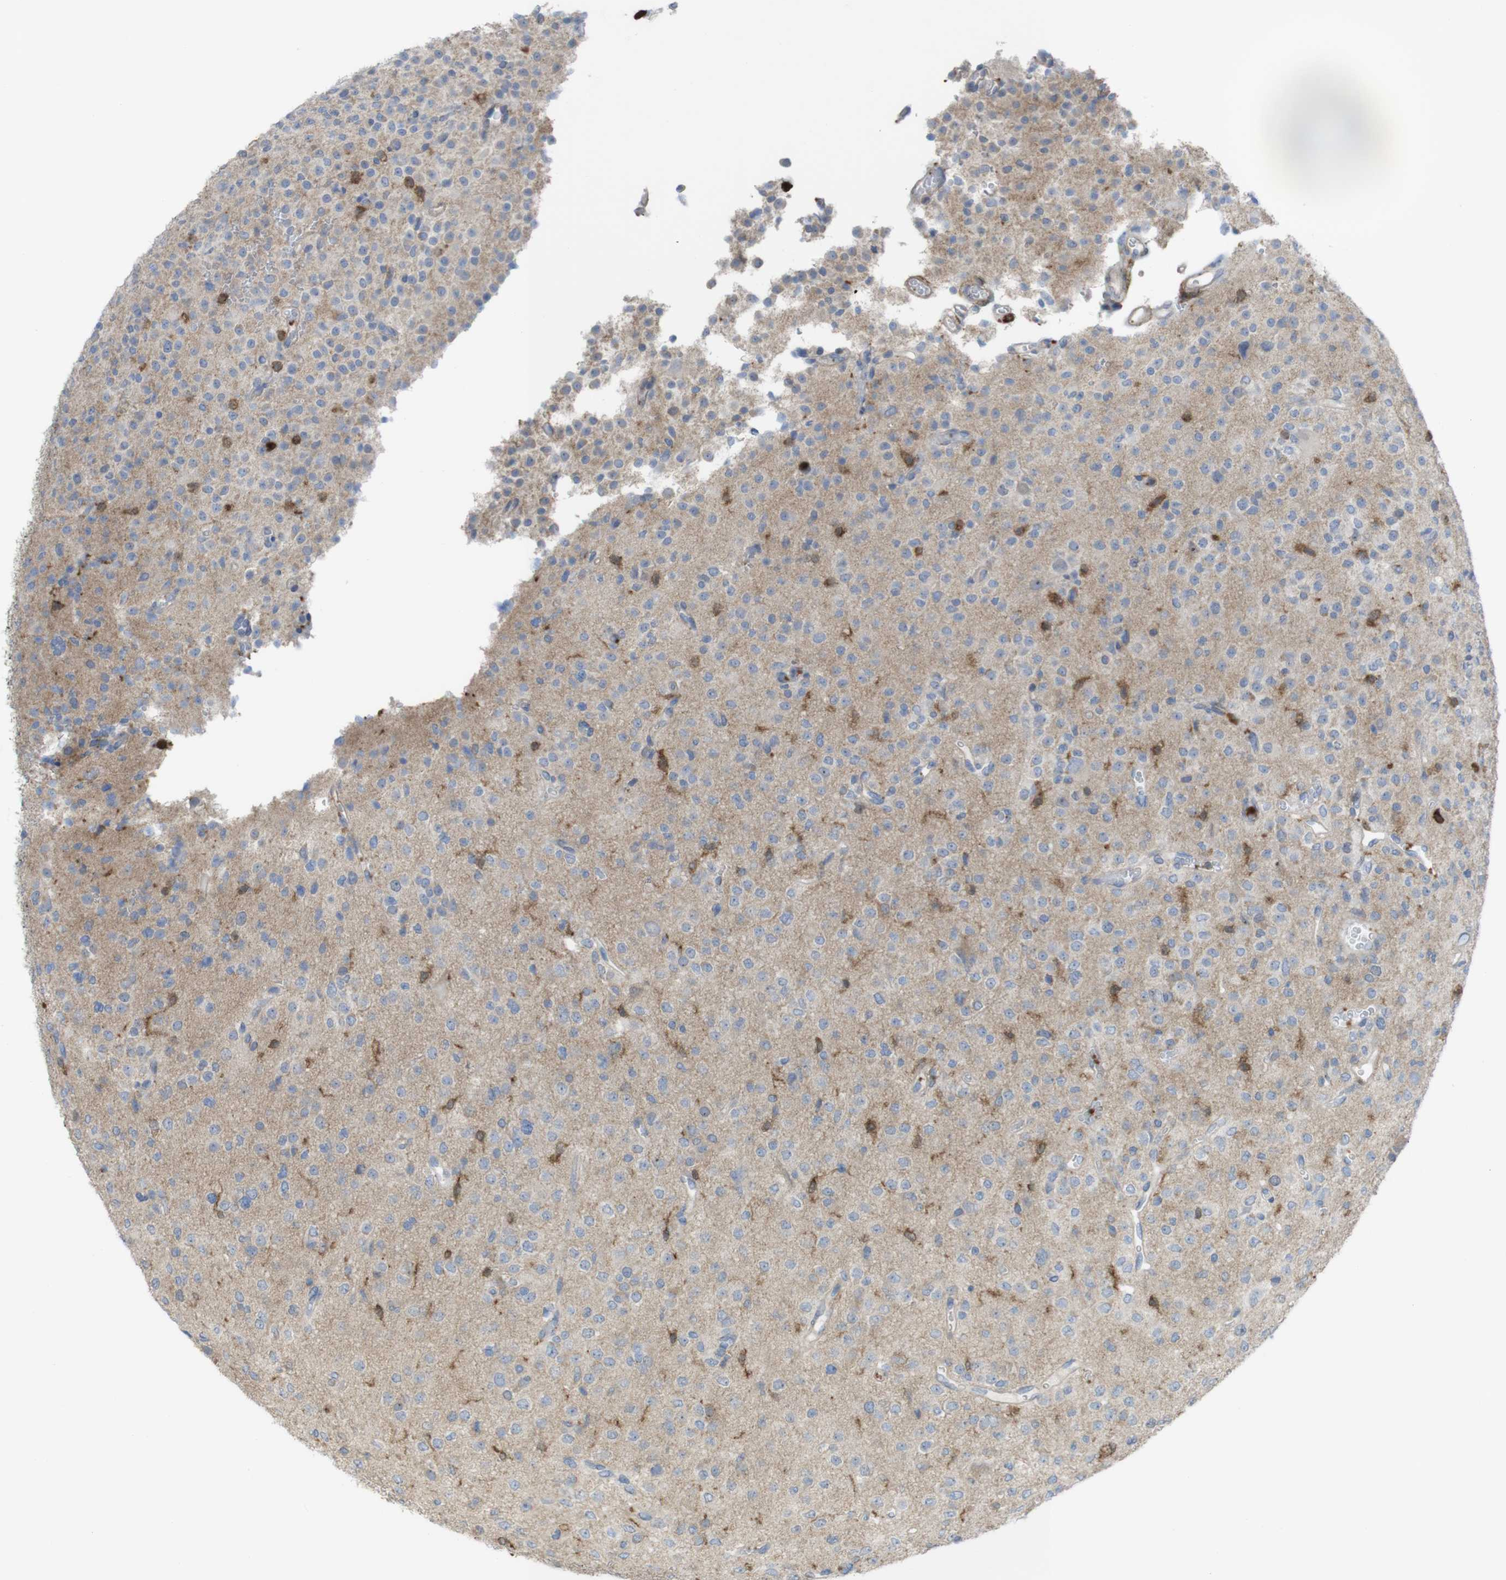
{"staining": {"intensity": "moderate", "quantity": "<25%", "location": "cytoplasmic/membranous,nuclear"}, "tissue": "glioma", "cell_type": "Tumor cells", "image_type": "cancer", "snomed": [{"axis": "morphology", "description": "Glioma, malignant, Low grade"}, {"axis": "topography", "description": "Brain"}], "caption": "Glioma stained for a protein exhibits moderate cytoplasmic/membranous and nuclear positivity in tumor cells. (IHC, brightfield microscopy, high magnification).", "gene": "PRKCD", "patient": {"sex": "male", "age": 38}}